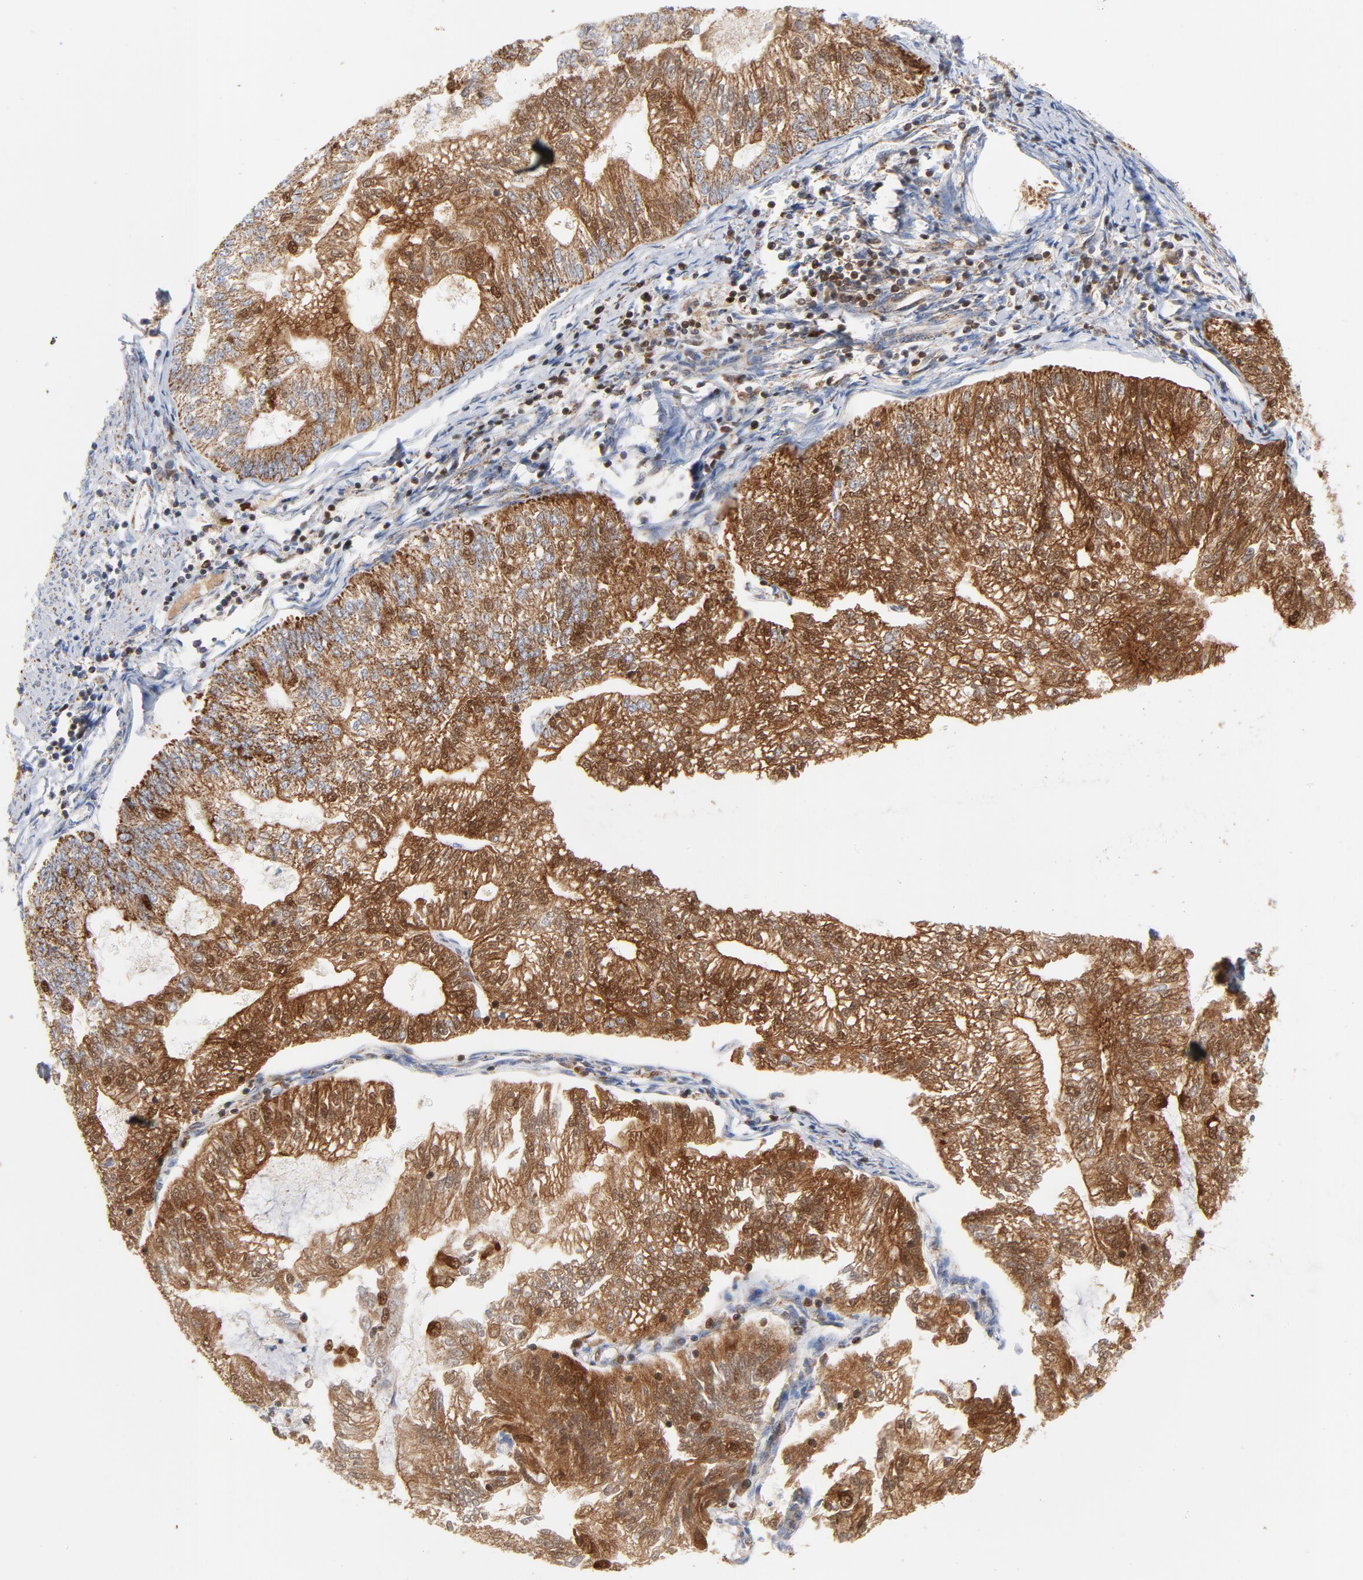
{"staining": {"intensity": "moderate", "quantity": ">75%", "location": "cytoplasmic/membranous"}, "tissue": "endometrial cancer", "cell_type": "Tumor cells", "image_type": "cancer", "snomed": [{"axis": "morphology", "description": "Adenocarcinoma, NOS"}, {"axis": "topography", "description": "Endometrium"}], "caption": "Brown immunohistochemical staining in endometrial adenocarcinoma exhibits moderate cytoplasmic/membranous expression in about >75% of tumor cells.", "gene": "DIABLO", "patient": {"sex": "female", "age": 69}}